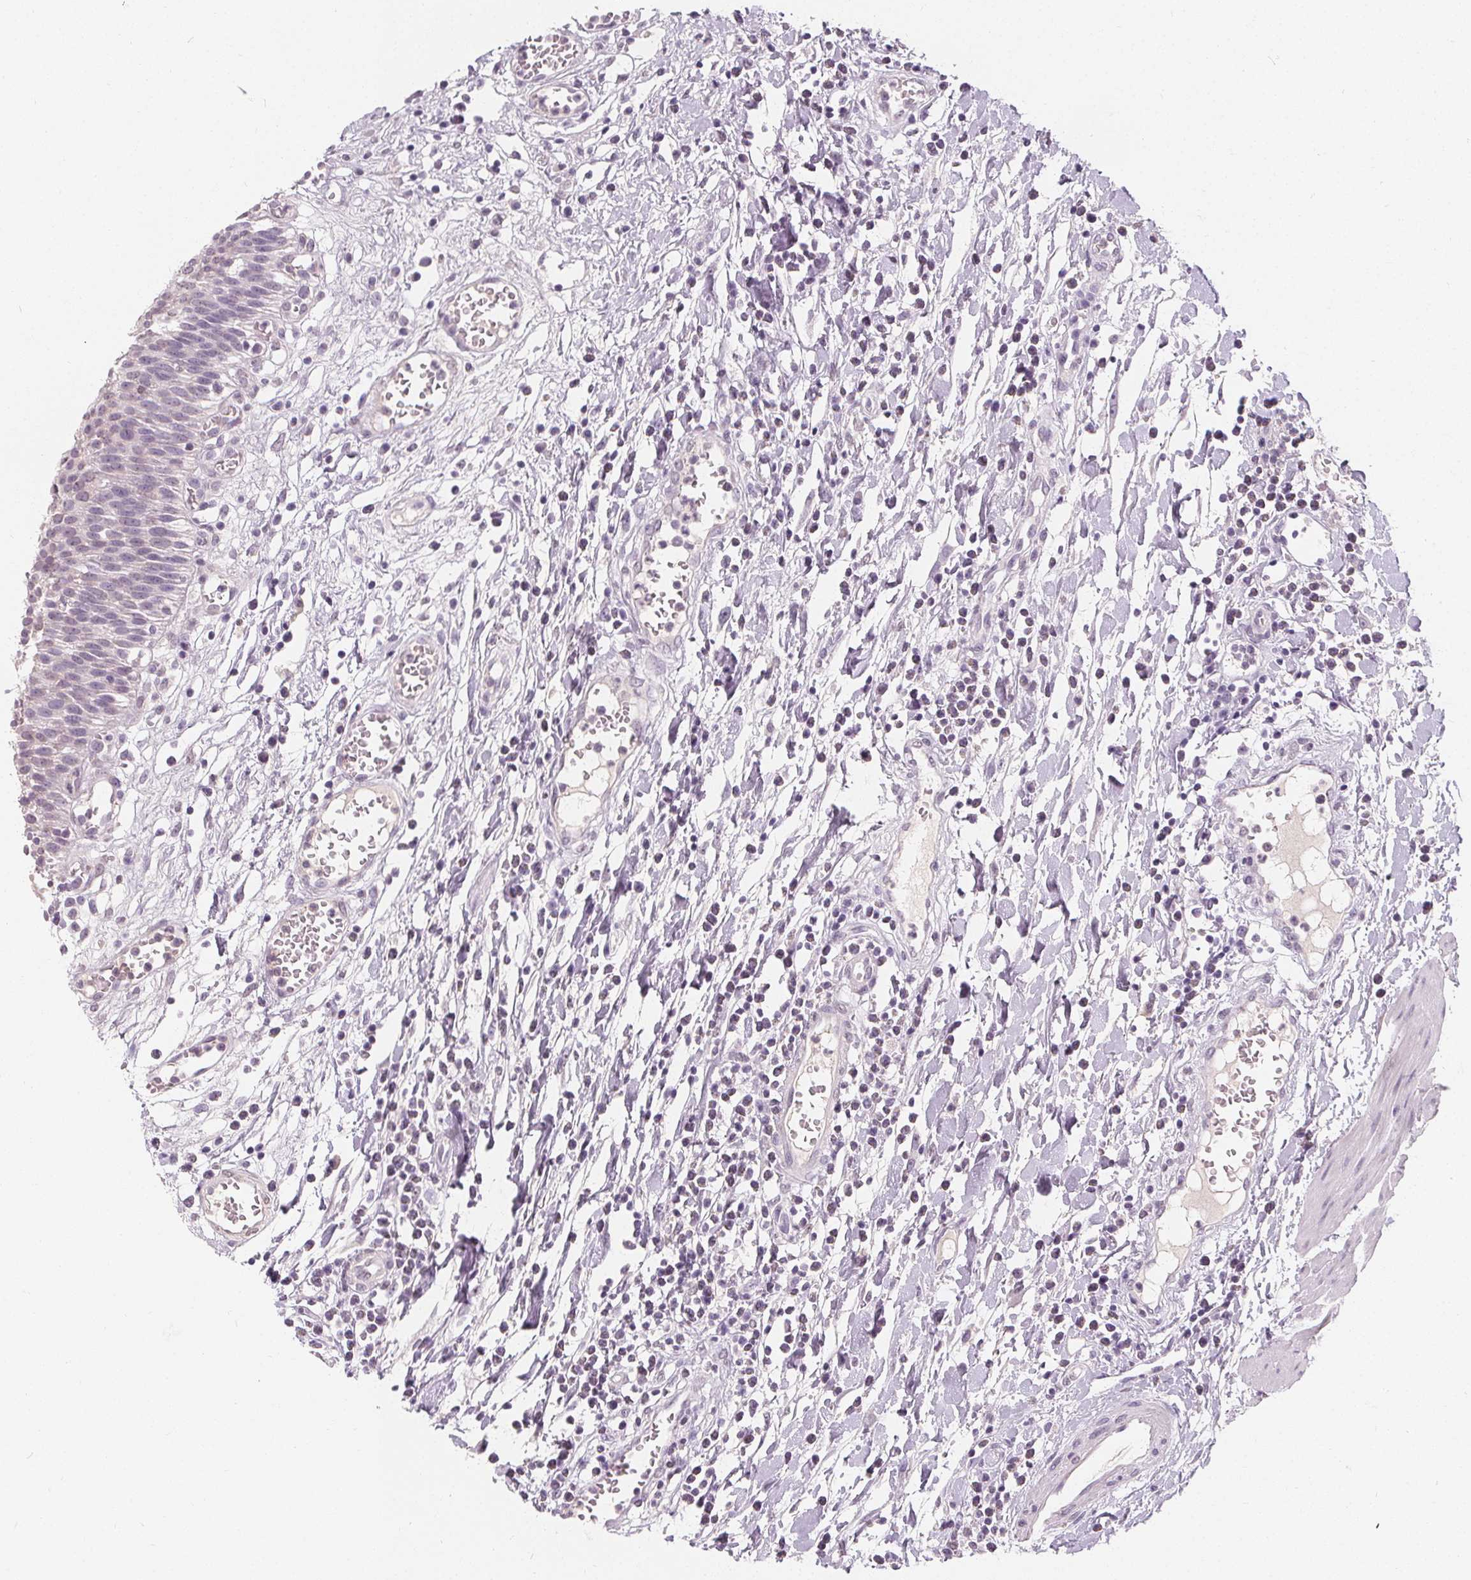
{"staining": {"intensity": "negative", "quantity": "none", "location": "none"}, "tissue": "urinary bladder", "cell_type": "Urothelial cells", "image_type": "normal", "snomed": [{"axis": "morphology", "description": "Normal tissue, NOS"}, {"axis": "topography", "description": "Urinary bladder"}], "caption": "High magnification brightfield microscopy of benign urinary bladder stained with DAB (brown) and counterstained with hematoxylin (blue): urothelial cells show no significant staining.", "gene": "DBX2", "patient": {"sex": "male", "age": 64}}